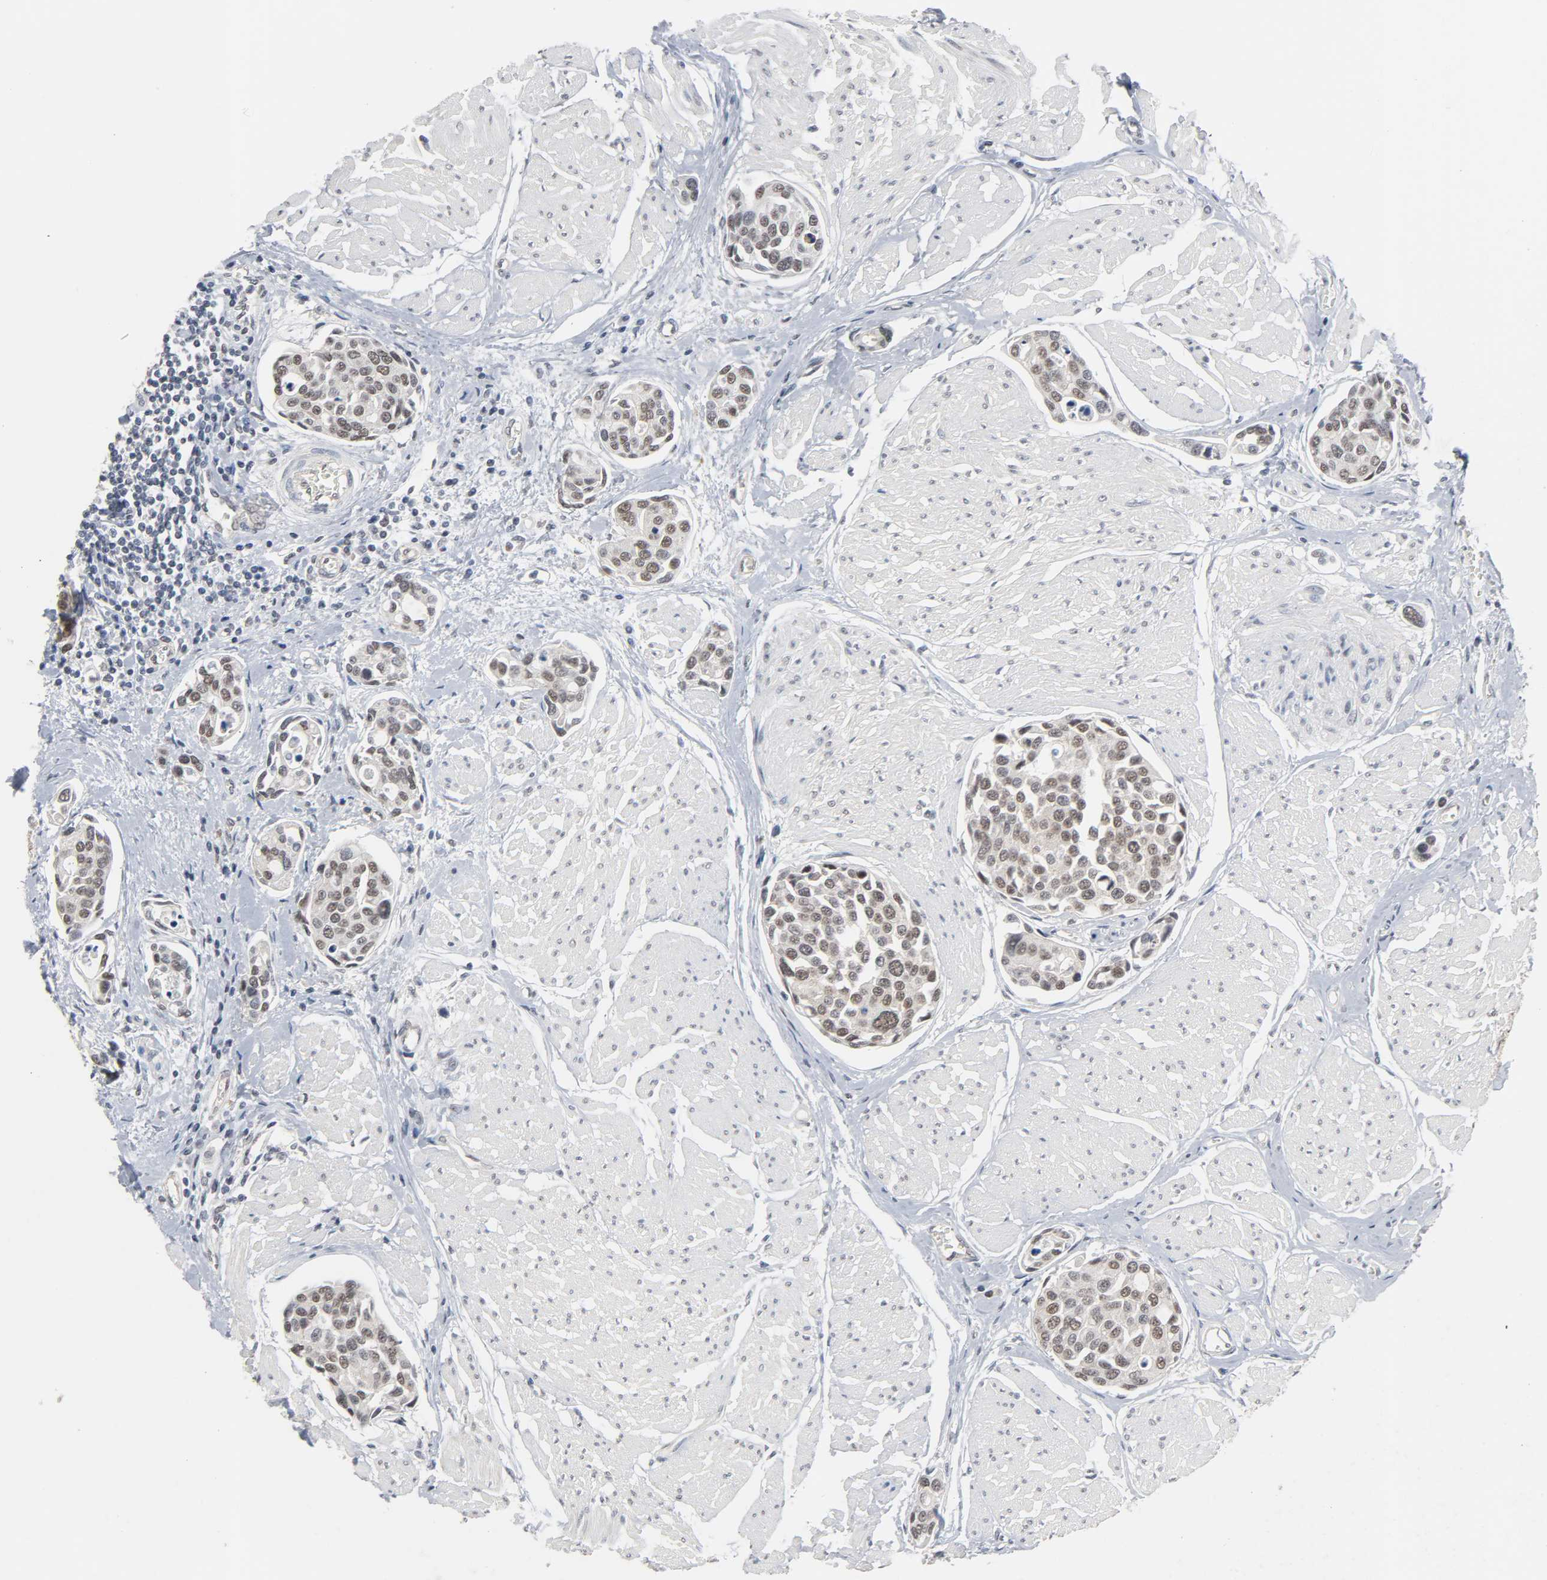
{"staining": {"intensity": "weak", "quantity": "<25%", "location": "nuclear"}, "tissue": "urothelial cancer", "cell_type": "Tumor cells", "image_type": "cancer", "snomed": [{"axis": "morphology", "description": "Urothelial carcinoma, High grade"}, {"axis": "topography", "description": "Urinary bladder"}], "caption": "IHC image of human urothelial cancer stained for a protein (brown), which shows no expression in tumor cells.", "gene": "ACSS2", "patient": {"sex": "male", "age": 78}}